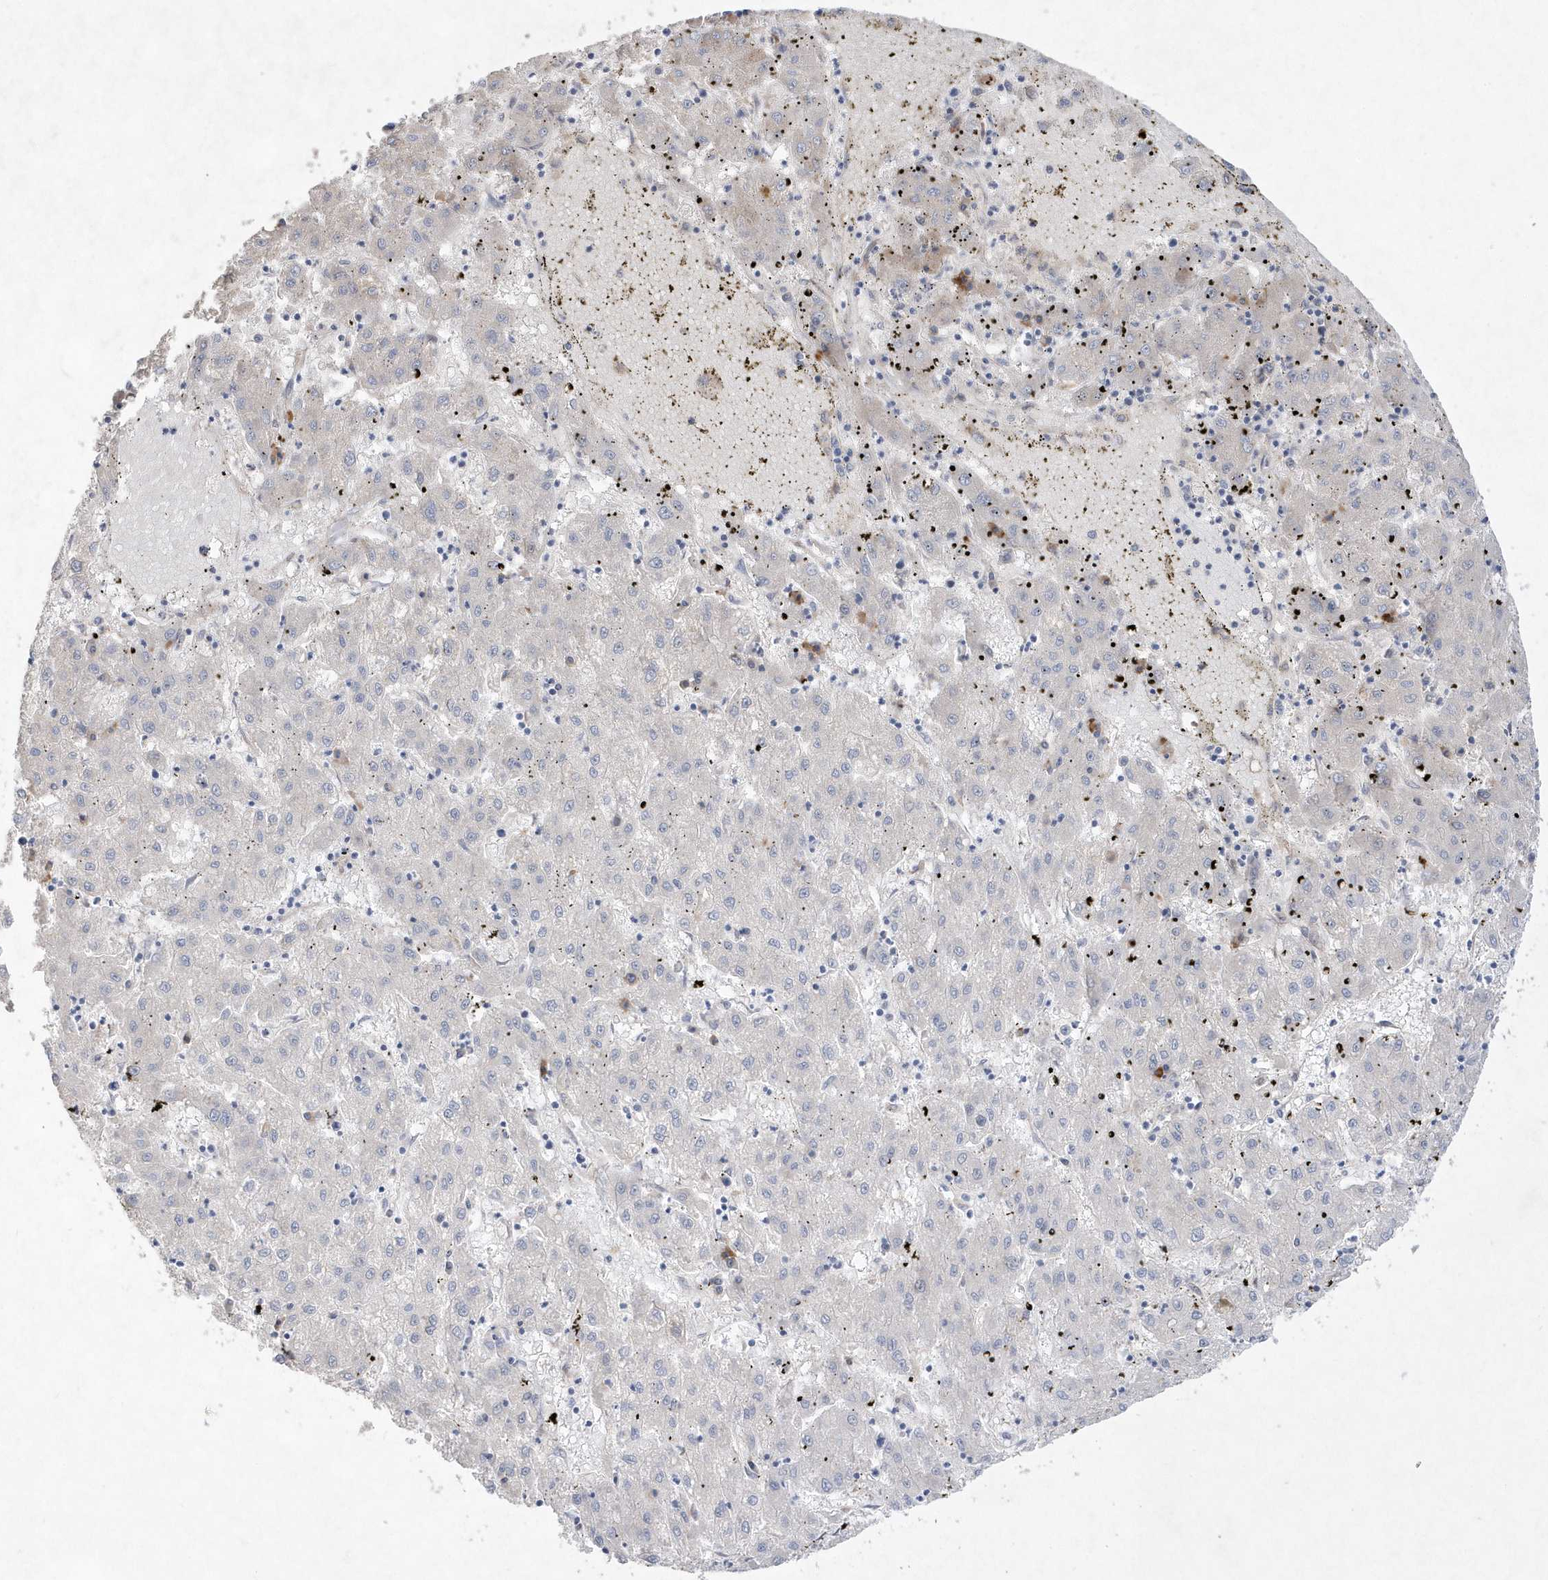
{"staining": {"intensity": "negative", "quantity": "none", "location": "none"}, "tissue": "liver cancer", "cell_type": "Tumor cells", "image_type": "cancer", "snomed": [{"axis": "morphology", "description": "Carcinoma, Hepatocellular, NOS"}, {"axis": "topography", "description": "Liver"}], "caption": "This micrograph is of liver cancer (hepatocellular carcinoma) stained with immunohistochemistry (IHC) to label a protein in brown with the nuclei are counter-stained blue. There is no expression in tumor cells.", "gene": "TMEM132B", "patient": {"sex": "male", "age": 72}}